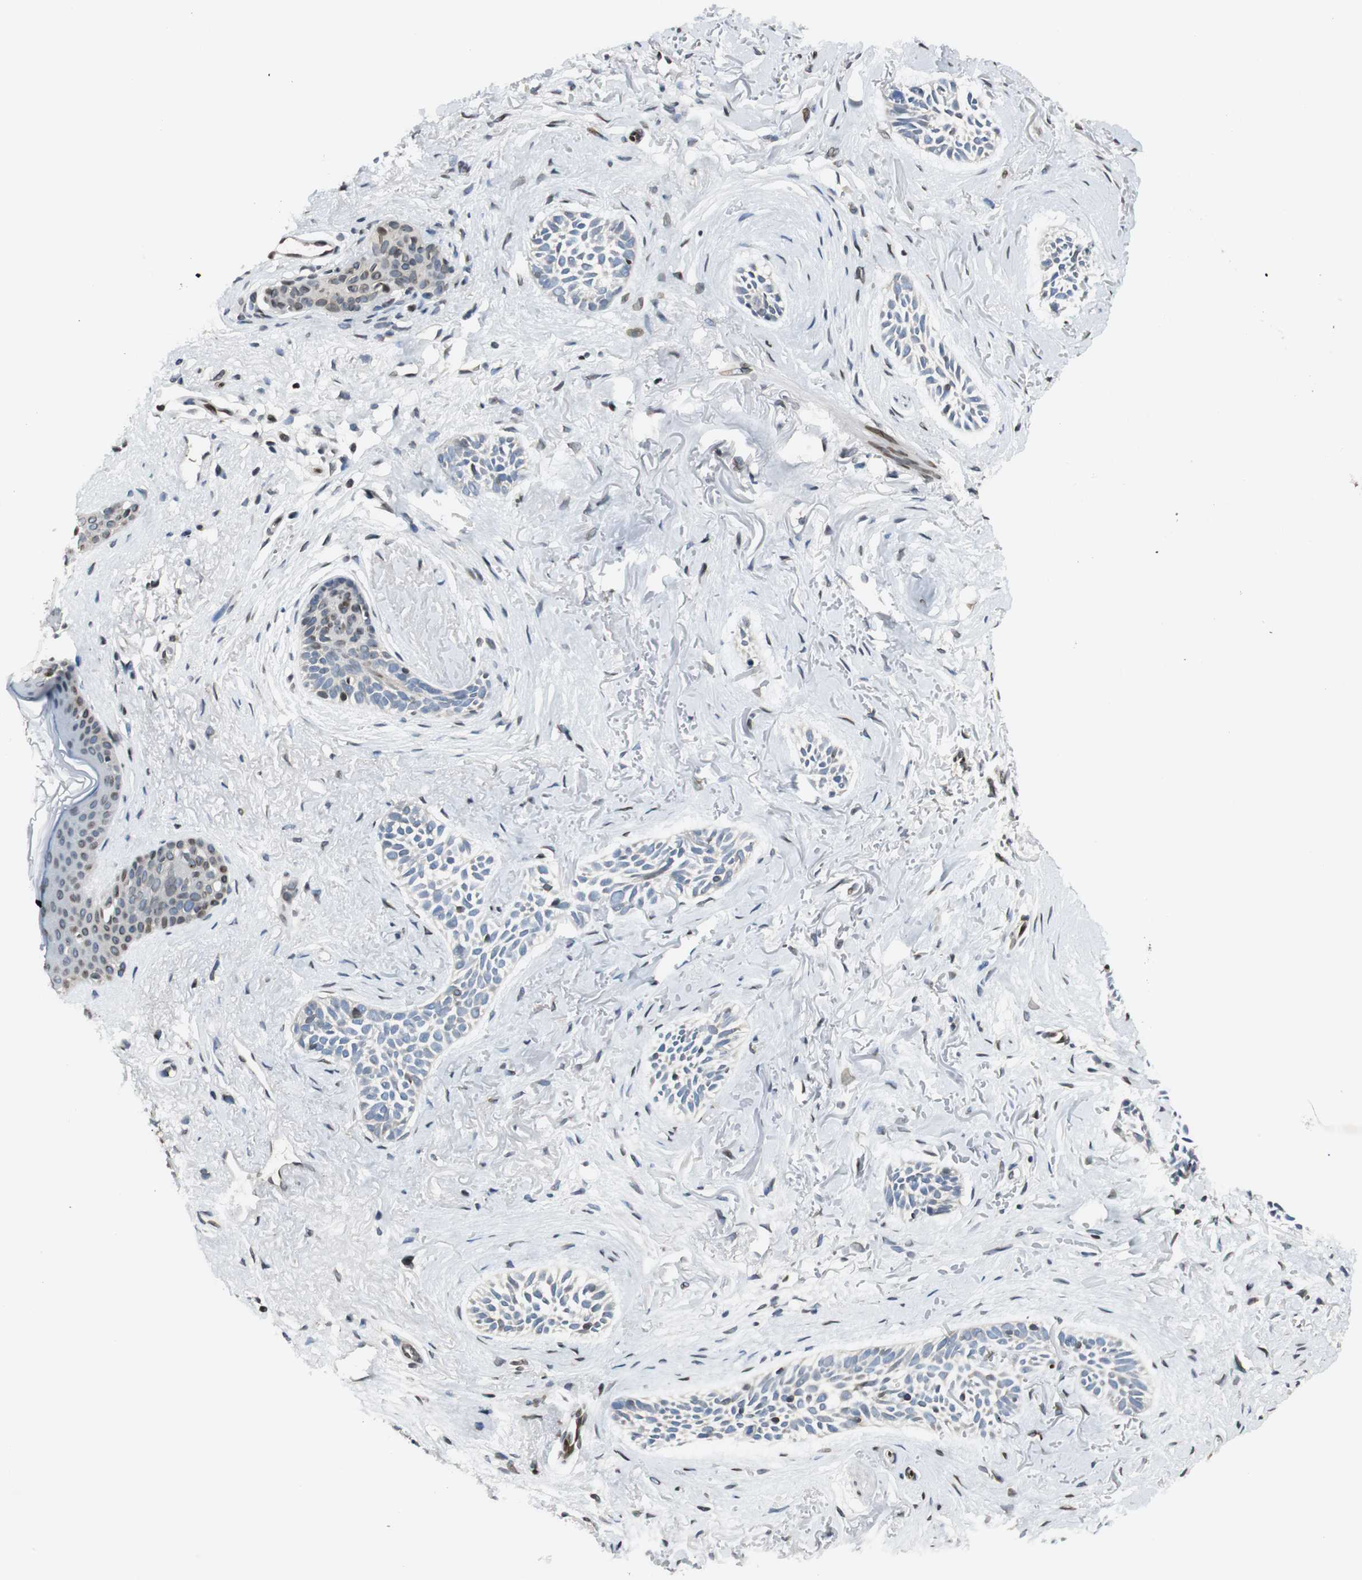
{"staining": {"intensity": "weak", "quantity": "<25%", "location": "cytoplasmic/membranous"}, "tissue": "skin cancer", "cell_type": "Tumor cells", "image_type": "cancer", "snomed": [{"axis": "morphology", "description": "Normal tissue, NOS"}, {"axis": "morphology", "description": "Basal cell carcinoma"}, {"axis": "topography", "description": "Skin"}], "caption": "The photomicrograph reveals no significant positivity in tumor cells of skin cancer. Nuclei are stained in blue.", "gene": "TMEM260", "patient": {"sex": "female", "age": 84}}